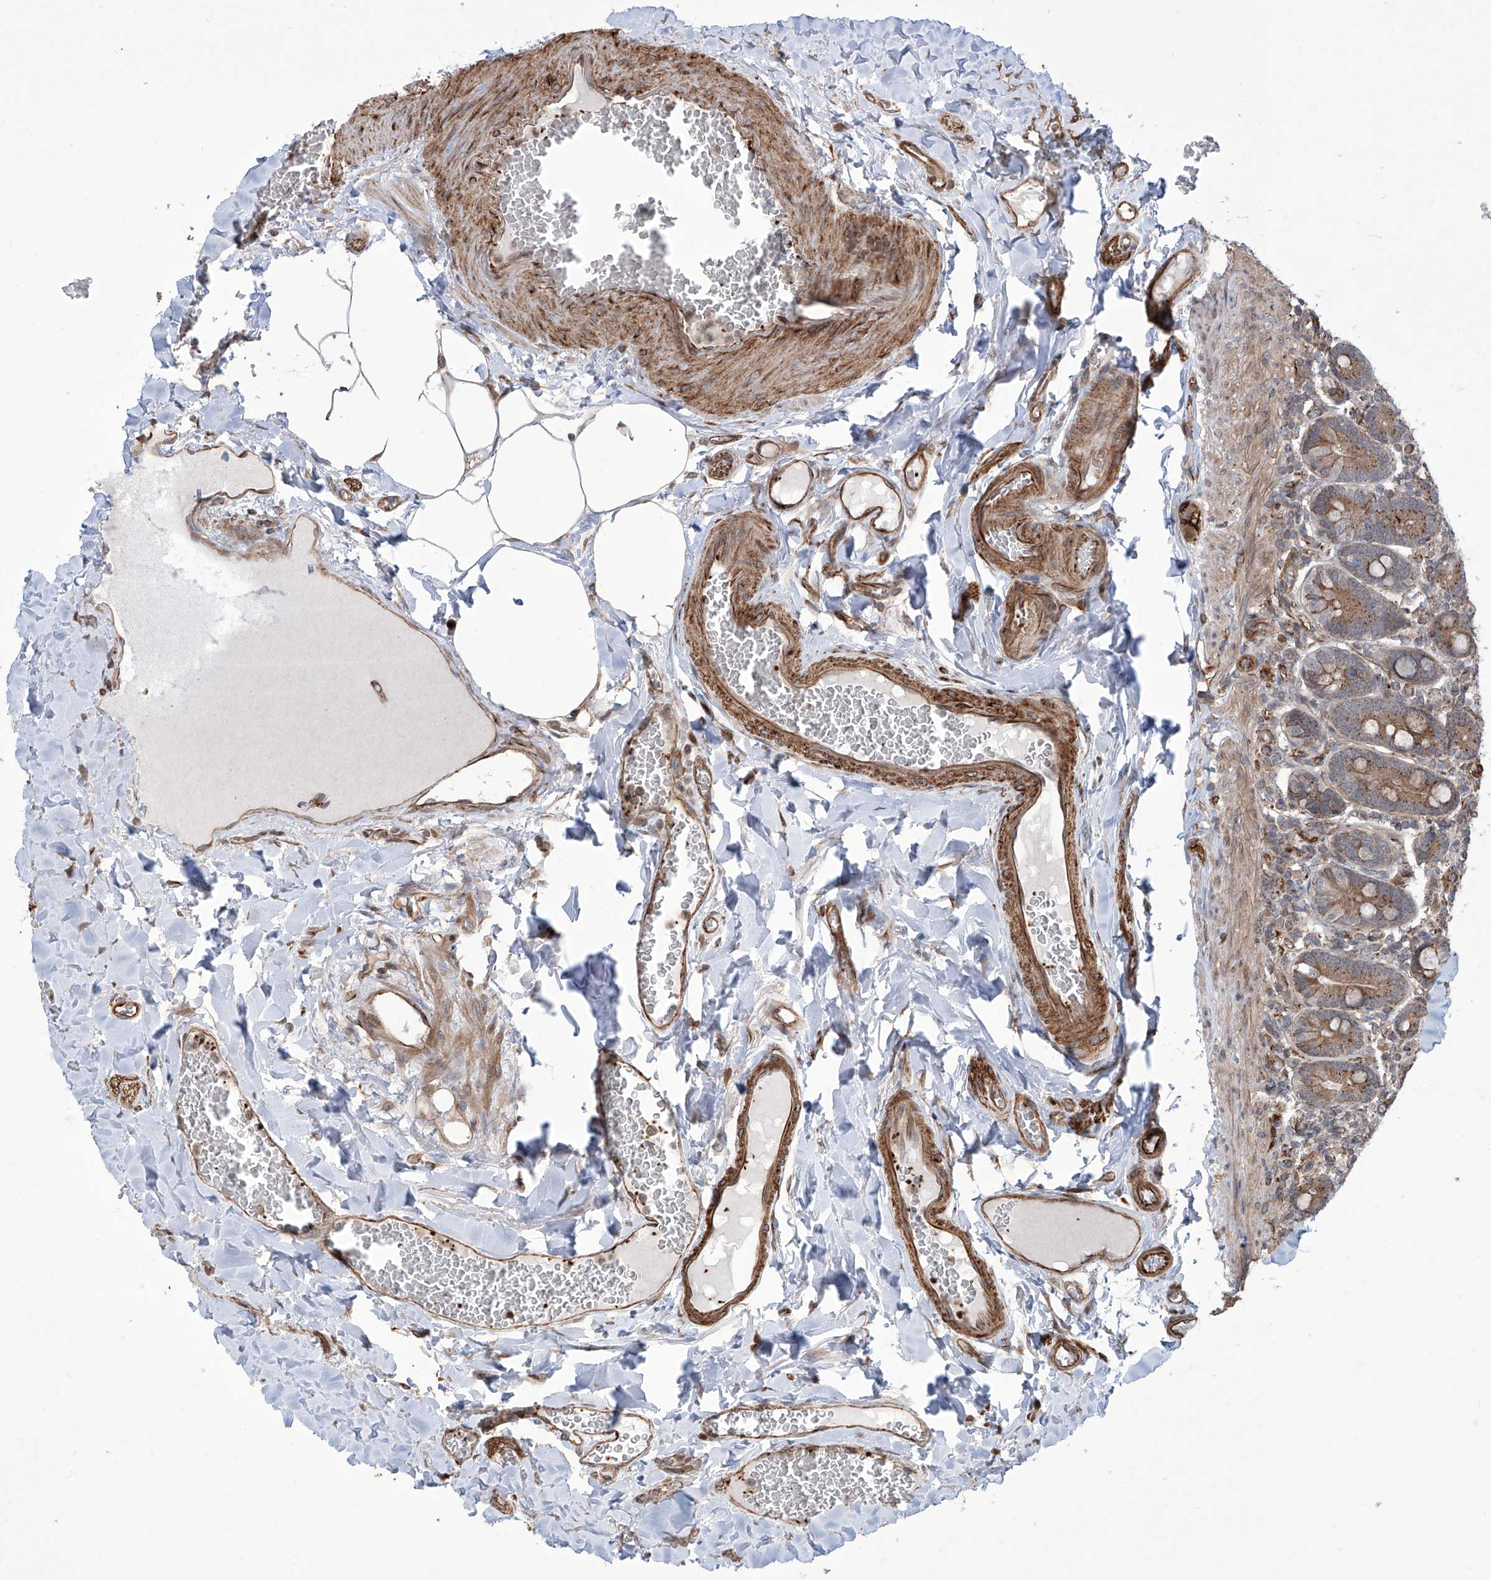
{"staining": {"intensity": "moderate", "quantity": ">75%", "location": "cytoplasmic/membranous"}, "tissue": "duodenum", "cell_type": "Glandular cells", "image_type": "normal", "snomed": [{"axis": "morphology", "description": "Normal tissue, NOS"}, {"axis": "topography", "description": "Duodenum"}], "caption": "An immunohistochemistry micrograph of benign tissue is shown. Protein staining in brown labels moderate cytoplasmic/membranous positivity in duodenum within glandular cells. (DAB IHC with brightfield microscopy, high magnification).", "gene": "APAF1", "patient": {"sex": "female", "age": 62}}